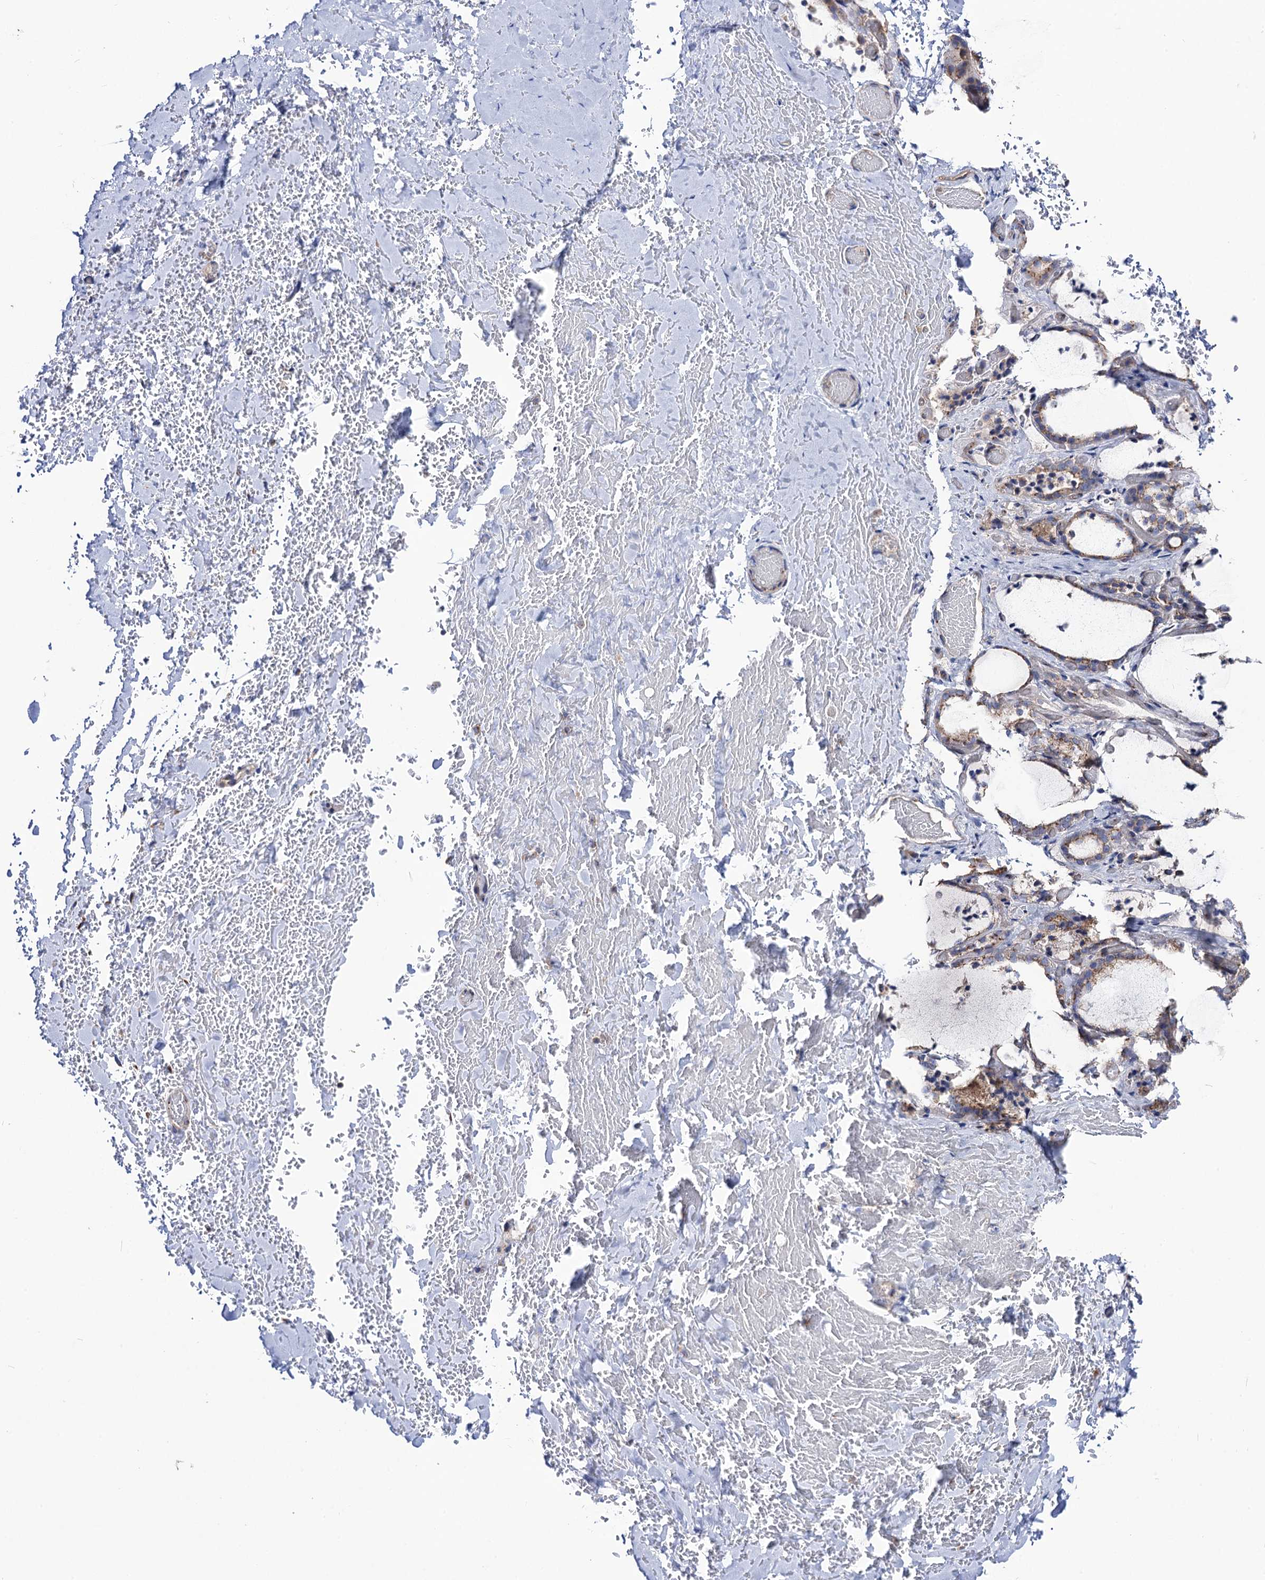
{"staining": {"intensity": "weak", "quantity": "25%-75%", "location": "cytoplasmic/membranous"}, "tissue": "thyroid gland", "cell_type": "Glandular cells", "image_type": "normal", "snomed": [{"axis": "morphology", "description": "Normal tissue, NOS"}, {"axis": "topography", "description": "Thyroid gland"}], "caption": "Thyroid gland stained with immunohistochemistry (IHC) exhibits weak cytoplasmic/membranous staining in approximately 25%-75% of glandular cells.", "gene": "DYDC1", "patient": {"sex": "female", "age": 44}}